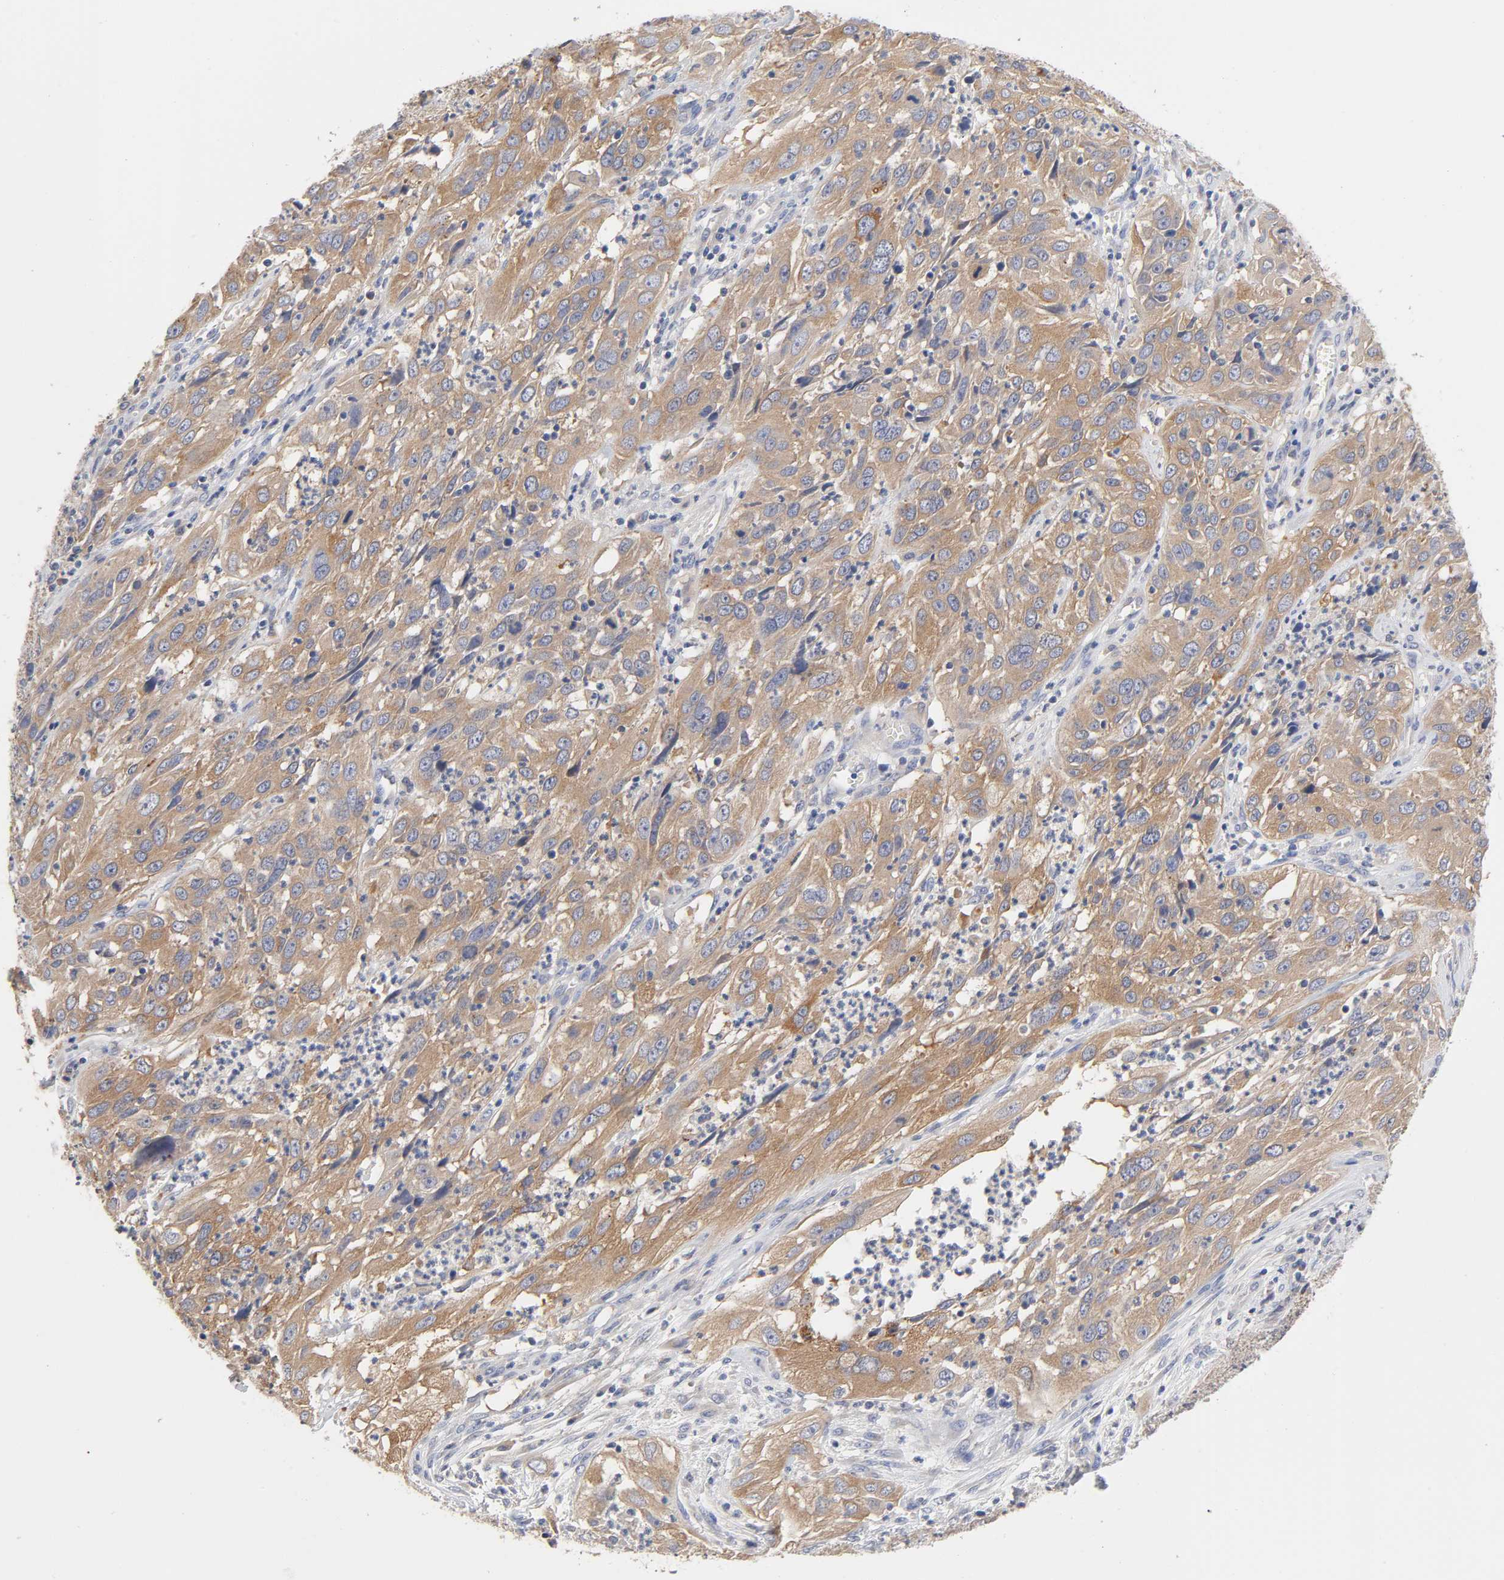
{"staining": {"intensity": "moderate", "quantity": ">75%", "location": "cytoplasmic/membranous"}, "tissue": "cervical cancer", "cell_type": "Tumor cells", "image_type": "cancer", "snomed": [{"axis": "morphology", "description": "Squamous cell carcinoma, NOS"}, {"axis": "topography", "description": "Cervix"}], "caption": "Immunohistochemical staining of human cervical cancer (squamous cell carcinoma) displays medium levels of moderate cytoplasmic/membranous expression in approximately >75% of tumor cells.", "gene": "C17orf75", "patient": {"sex": "female", "age": 32}}